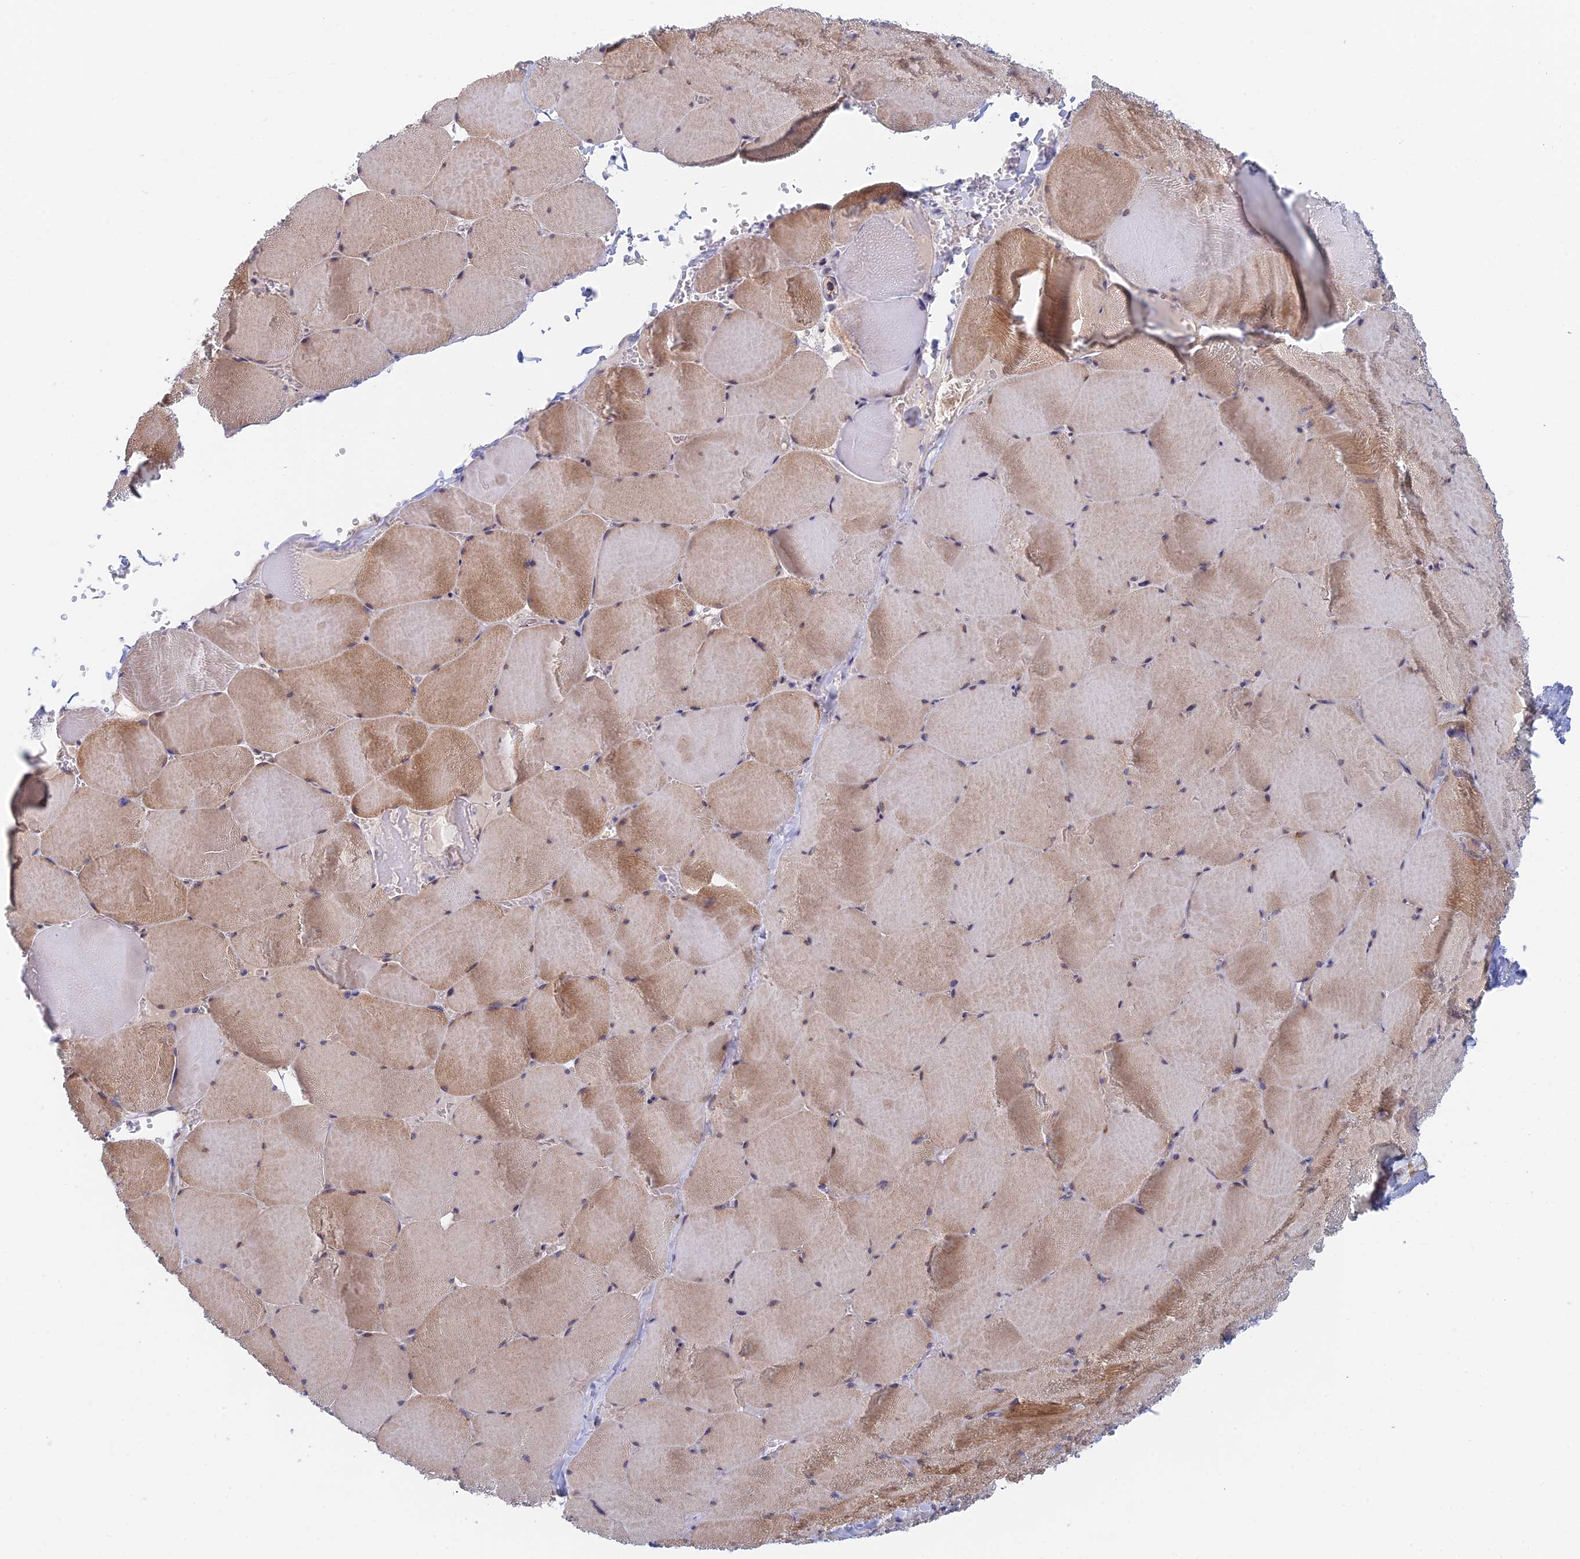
{"staining": {"intensity": "moderate", "quantity": "25%-75%", "location": "cytoplasmic/membranous"}, "tissue": "skeletal muscle", "cell_type": "Myocytes", "image_type": "normal", "snomed": [{"axis": "morphology", "description": "Normal tissue, NOS"}, {"axis": "topography", "description": "Skeletal muscle"}, {"axis": "topography", "description": "Head-Neck"}], "caption": "Brown immunohistochemical staining in benign skeletal muscle shows moderate cytoplasmic/membranous expression in approximately 25%-75% of myocytes.", "gene": "ZUP1", "patient": {"sex": "male", "age": 66}}